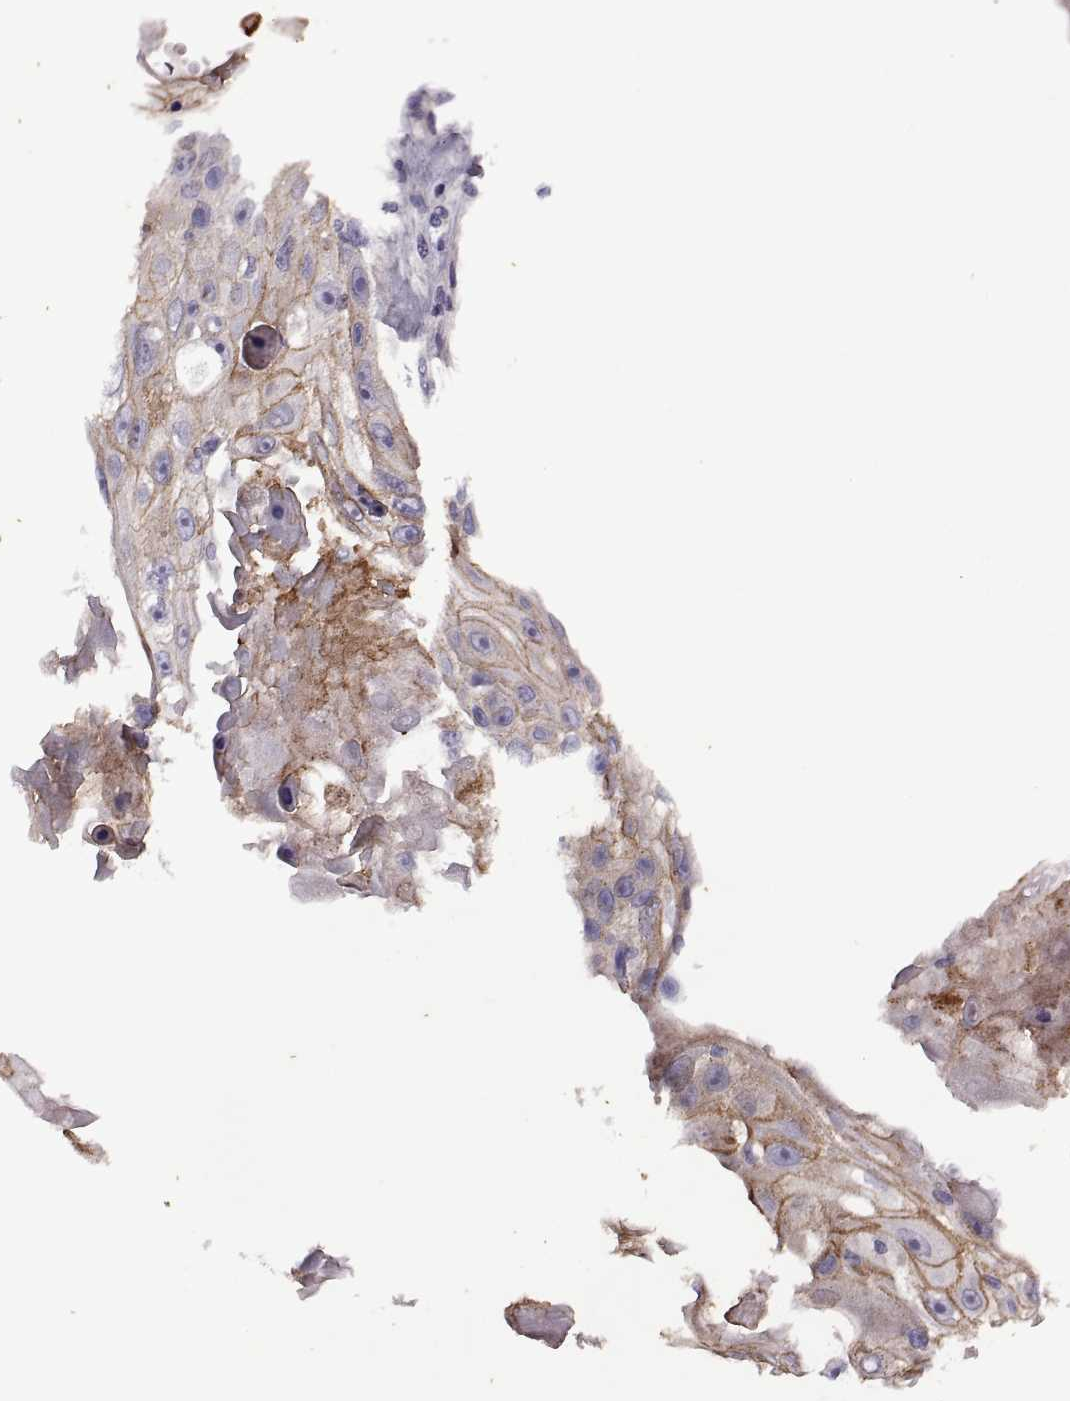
{"staining": {"intensity": "moderate", "quantity": "<25%", "location": "cytoplasmic/membranous"}, "tissue": "skin cancer", "cell_type": "Tumor cells", "image_type": "cancer", "snomed": [{"axis": "morphology", "description": "Squamous cell carcinoma, NOS"}, {"axis": "topography", "description": "Skin"}], "caption": "Immunohistochemistry (IHC) of squamous cell carcinoma (skin) exhibits low levels of moderate cytoplasmic/membranous expression in about <25% of tumor cells.", "gene": "RIPK4", "patient": {"sex": "male", "age": 82}}